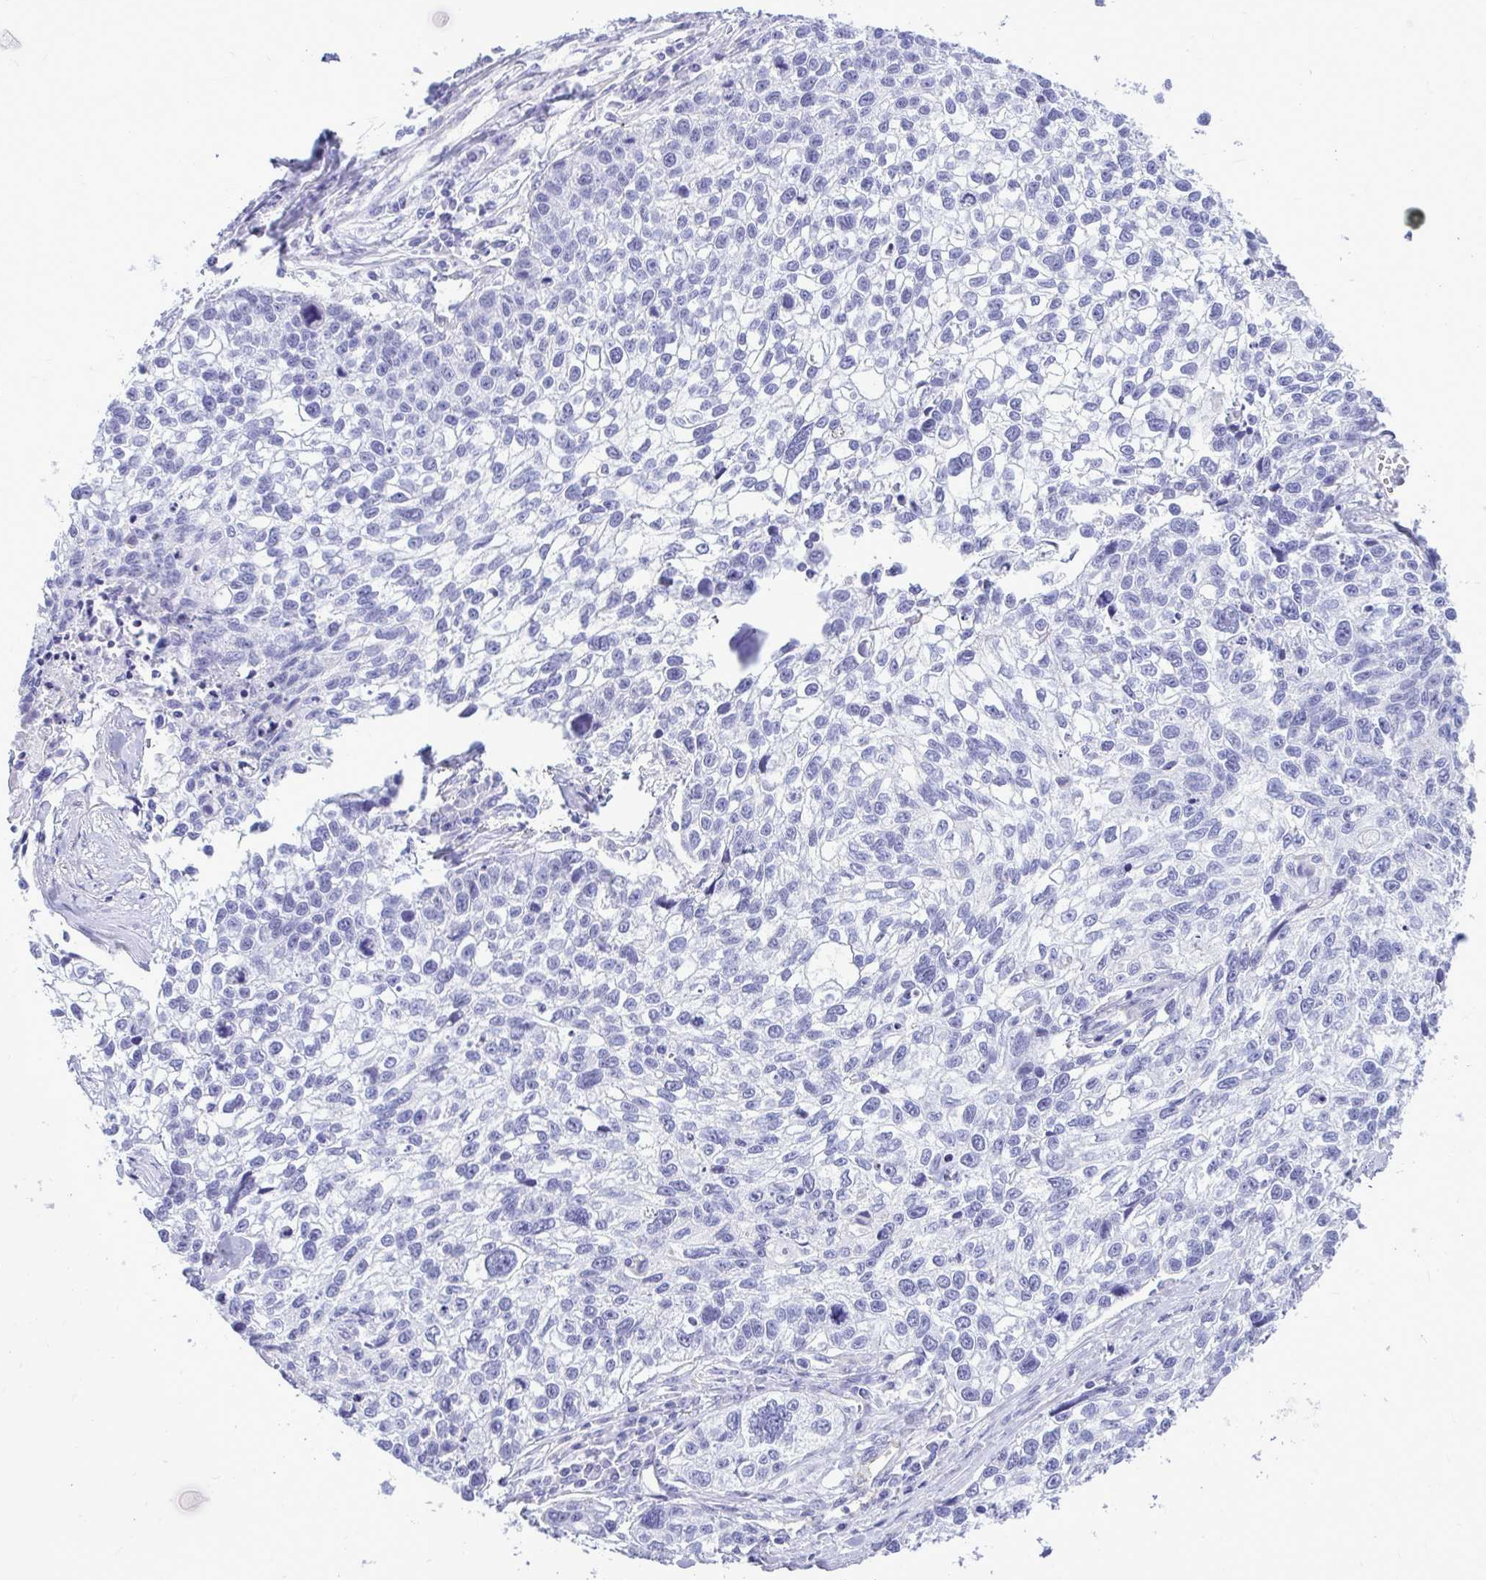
{"staining": {"intensity": "negative", "quantity": "none", "location": "none"}, "tissue": "lung cancer", "cell_type": "Tumor cells", "image_type": "cancer", "snomed": [{"axis": "morphology", "description": "Squamous cell carcinoma, NOS"}, {"axis": "topography", "description": "Lung"}], "caption": "An IHC micrograph of squamous cell carcinoma (lung) is shown. There is no staining in tumor cells of squamous cell carcinoma (lung).", "gene": "ABCG2", "patient": {"sex": "male", "age": 74}}